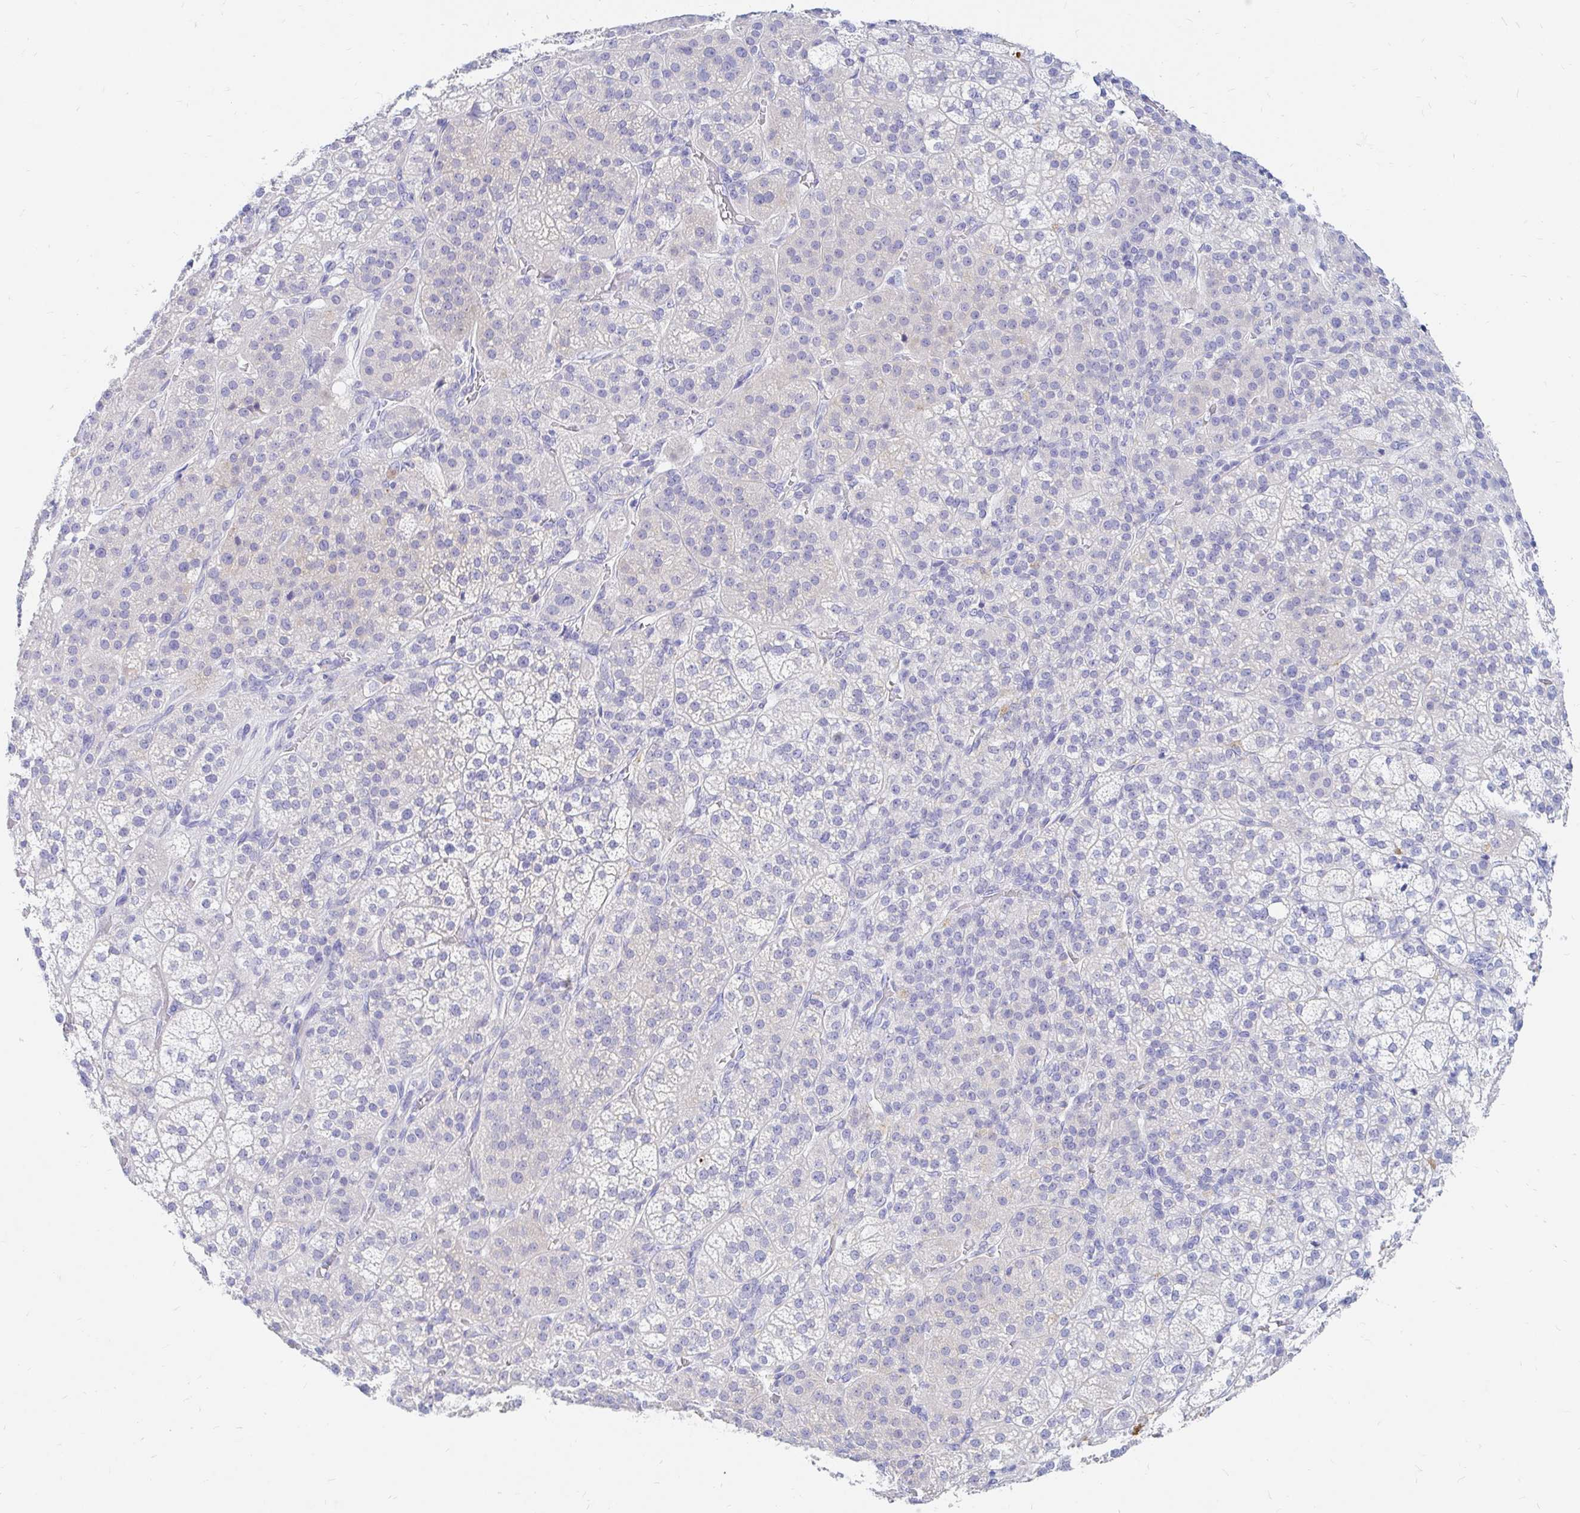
{"staining": {"intensity": "moderate", "quantity": "<25%", "location": "cytoplasmic/membranous"}, "tissue": "adrenal gland", "cell_type": "Glandular cells", "image_type": "normal", "snomed": [{"axis": "morphology", "description": "Normal tissue, NOS"}, {"axis": "topography", "description": "Adrenal gland"}], "caption": "Approximately <25% of glandular cells in benign human adrenal gland show moderate cytoplasmic/membranous protein staining as visualized by brown immunohistochemical staining.", "gene": "NR2E1", "patient": {"sex": "female", "age": 60}}